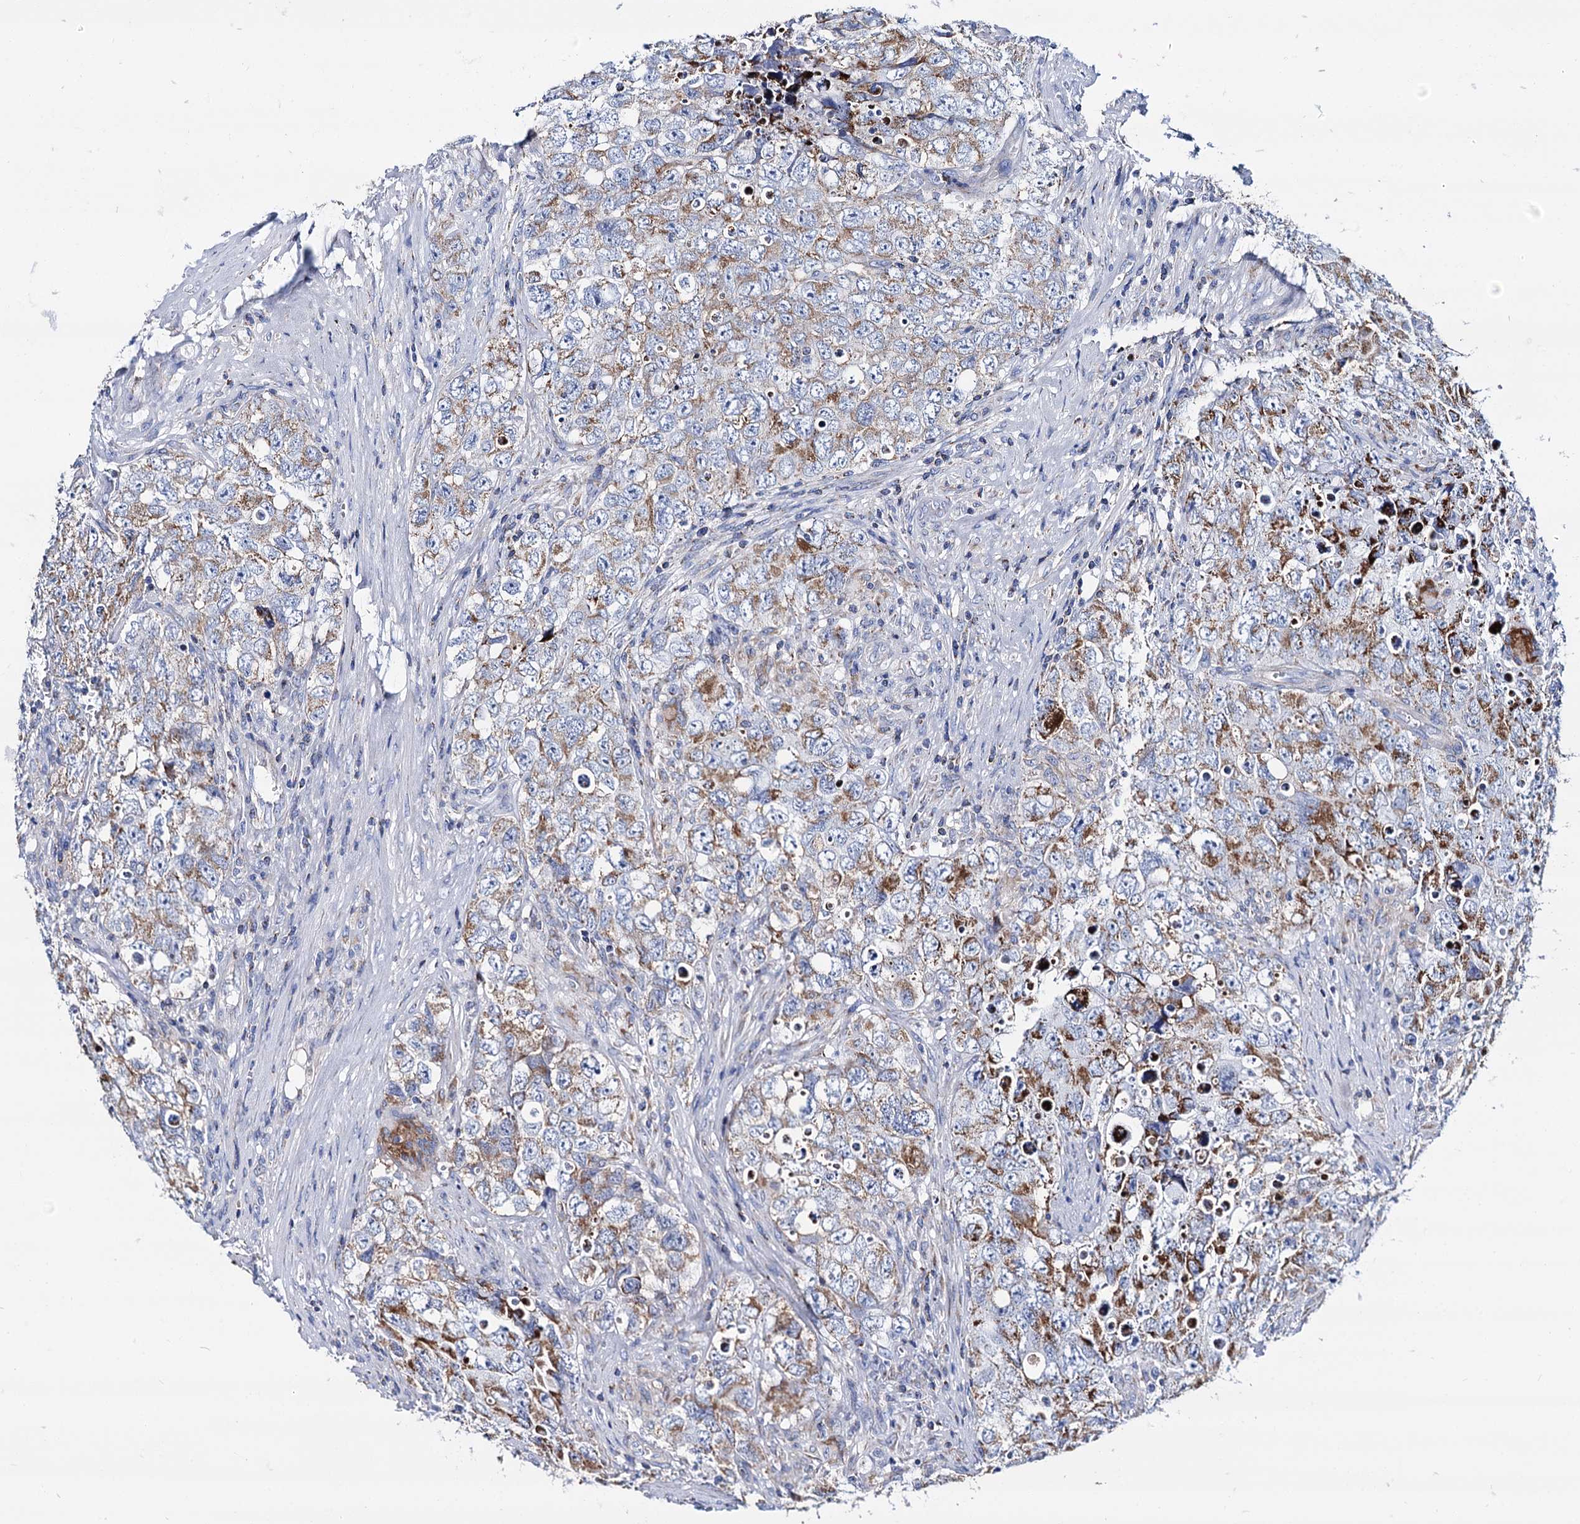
{"staining": {"intensity": "moderate", "quantity": ">75%", "location": "cytoplasmic/membranous"}, "tissue": "testis cancer", "cell_type": "Tumor cells", "image_type": "cancer", "snomed": [{"axis": "morphology", "description": "Seminoma, NOS"}, {"axis": "morphology", "description": "Carcinoma, Embryonal, NOS"}, {"axis": "topography", "description": "Testis"}], "caption": "Immunohistochemistry (IHC) micrograph of neoplastic tissue: human testis seminoma stained using IHC exhibits medium levels of moderate protein expression localized specifically in the cytoplasmic/membranous of tumor cells, appearing as a cytoplasmic/membranous brown color.", "gene": "UBASH3B", "patient": {"sex": "male", "age": 43}}